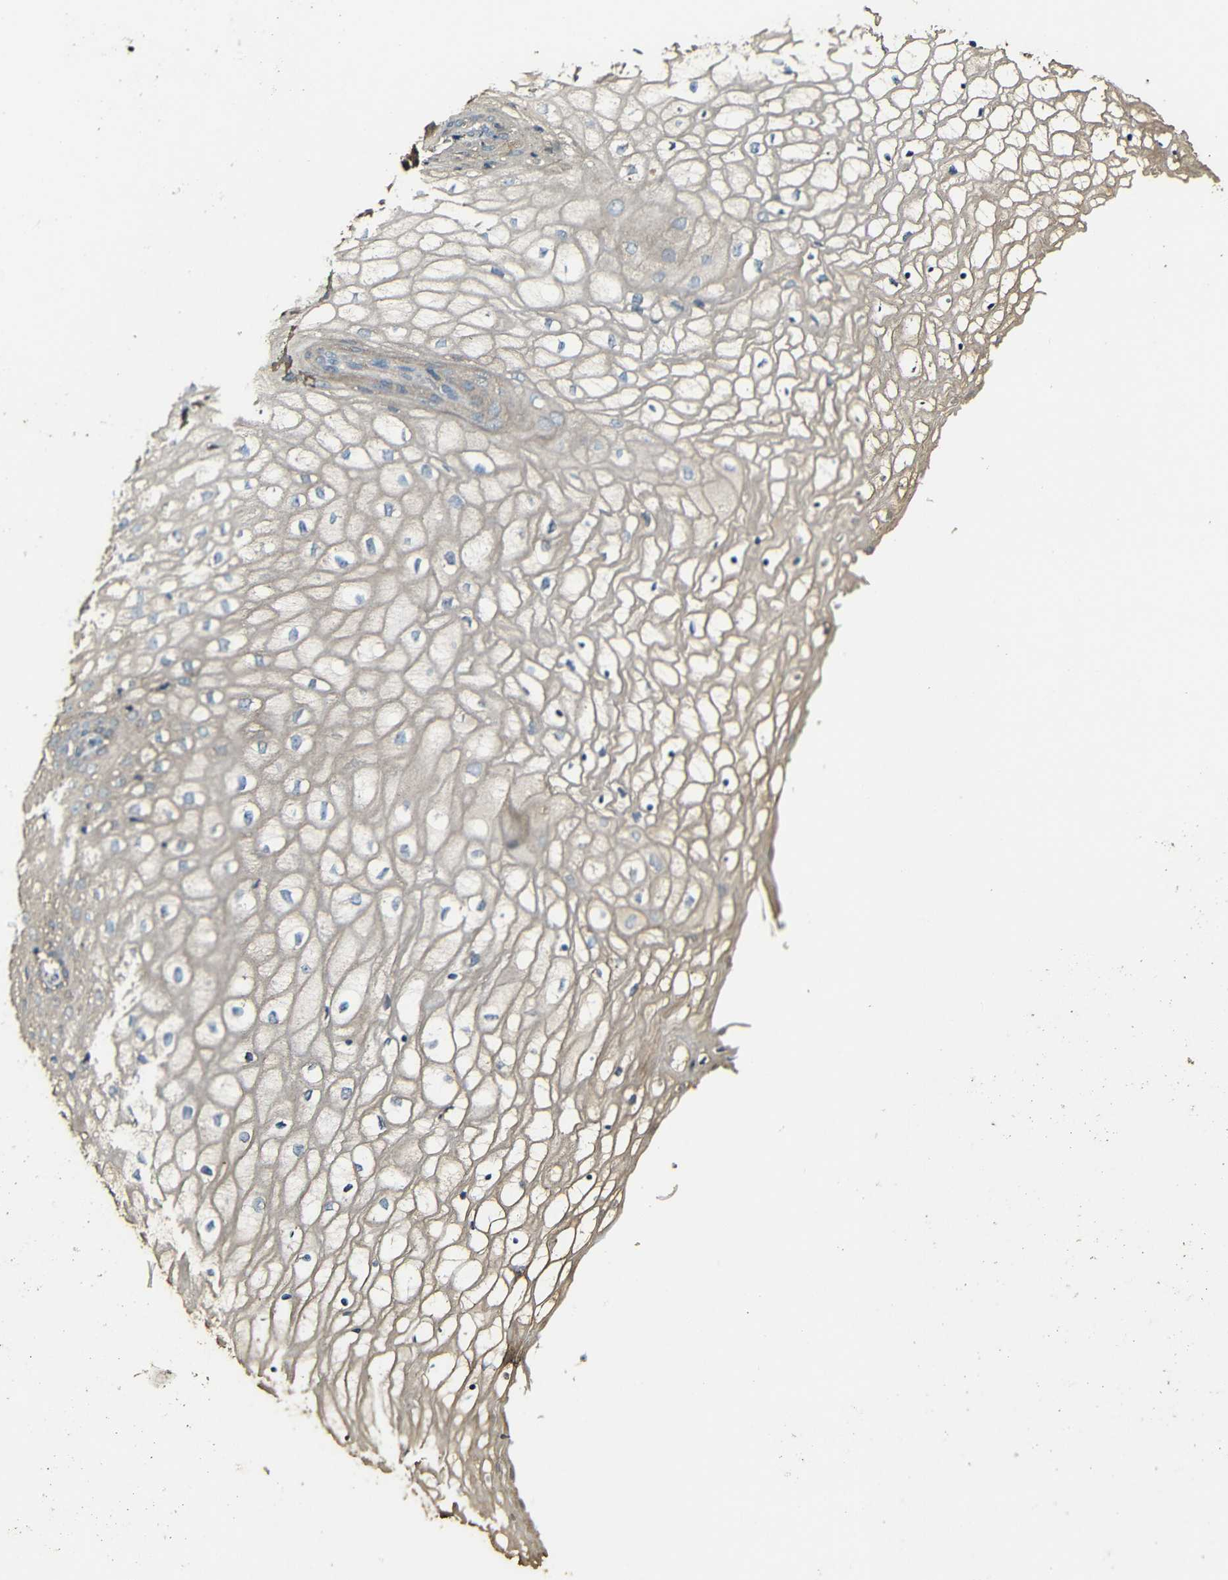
{"staining": {"intensity": "weak", "quantity": ">75%", "location": "cytoplasmic/membranous"}, "tissue": "vagina", "cell_type": "Squamous epithelial cells", "image_type": "normal", "snomed": [{"axis": "morphology", "description": "Normal tissue, NOS"}, {"axis": "topography", "description": "Vagina"}], "caption": "The image reveals staining of benign vagina, revealing weak cytoplasmic/membranous protein positivity (brown color) within squamous epithelial cells.", "gene": "CASP8", "patient": {"sex": "female", "age": 34}}